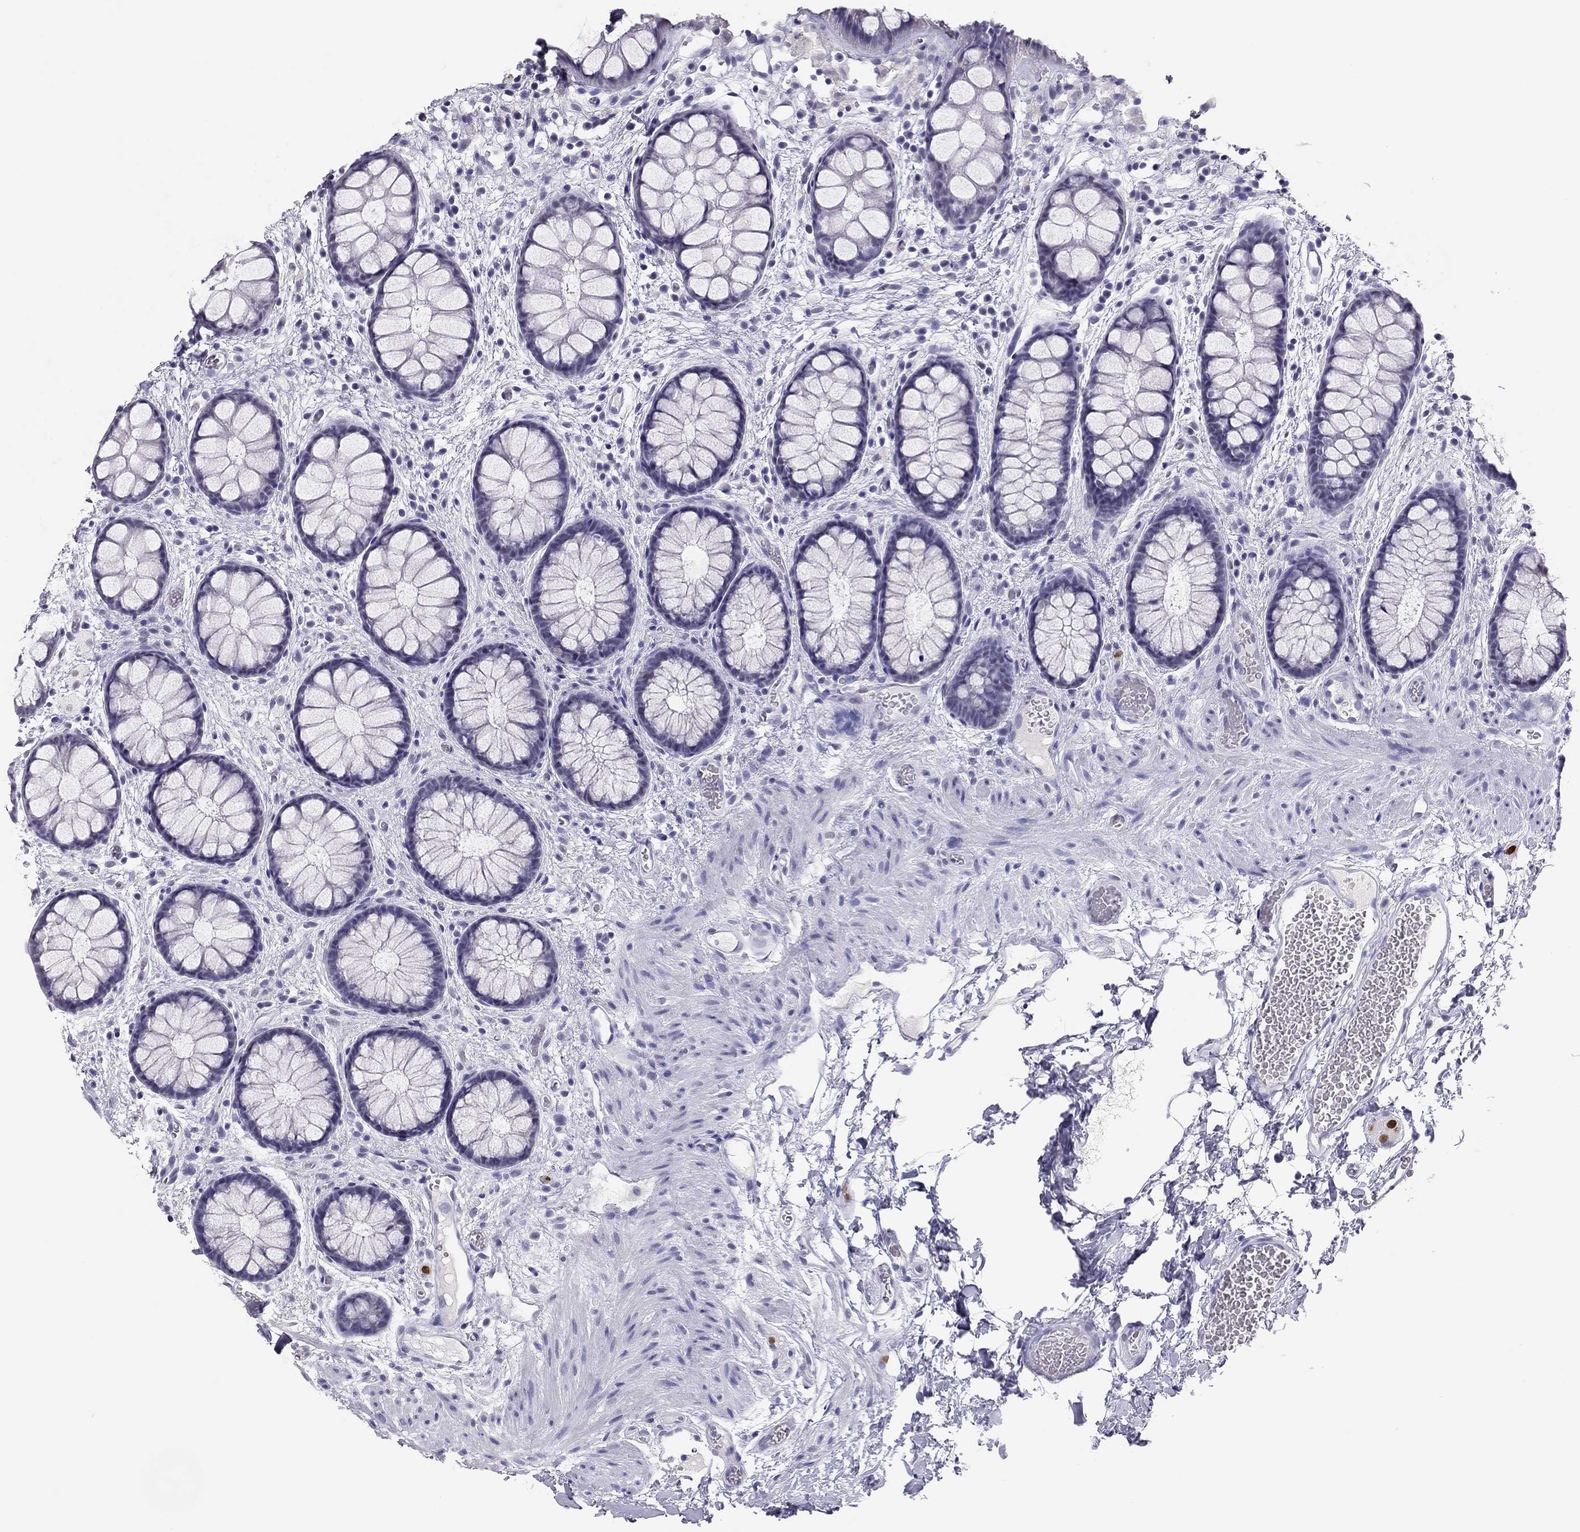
{"staining": {"intensity": "negative", "quantity": "none", "location": "none"}, "tissue": "rectum", "cell_type": "Glandular cells", "image_type": "normal", "snomed": [{"axis": "morphology", "description": "Normal tissue, NOS"}, {"axis": "topography", "description": "Rectum"}], "caption": "Immunohistochemical staining of unremarkable human rectum demonstrates no significant expression in glandular cells.", "gene": "PHOX2A", "patient": {"sex": "female", "age": 62}}